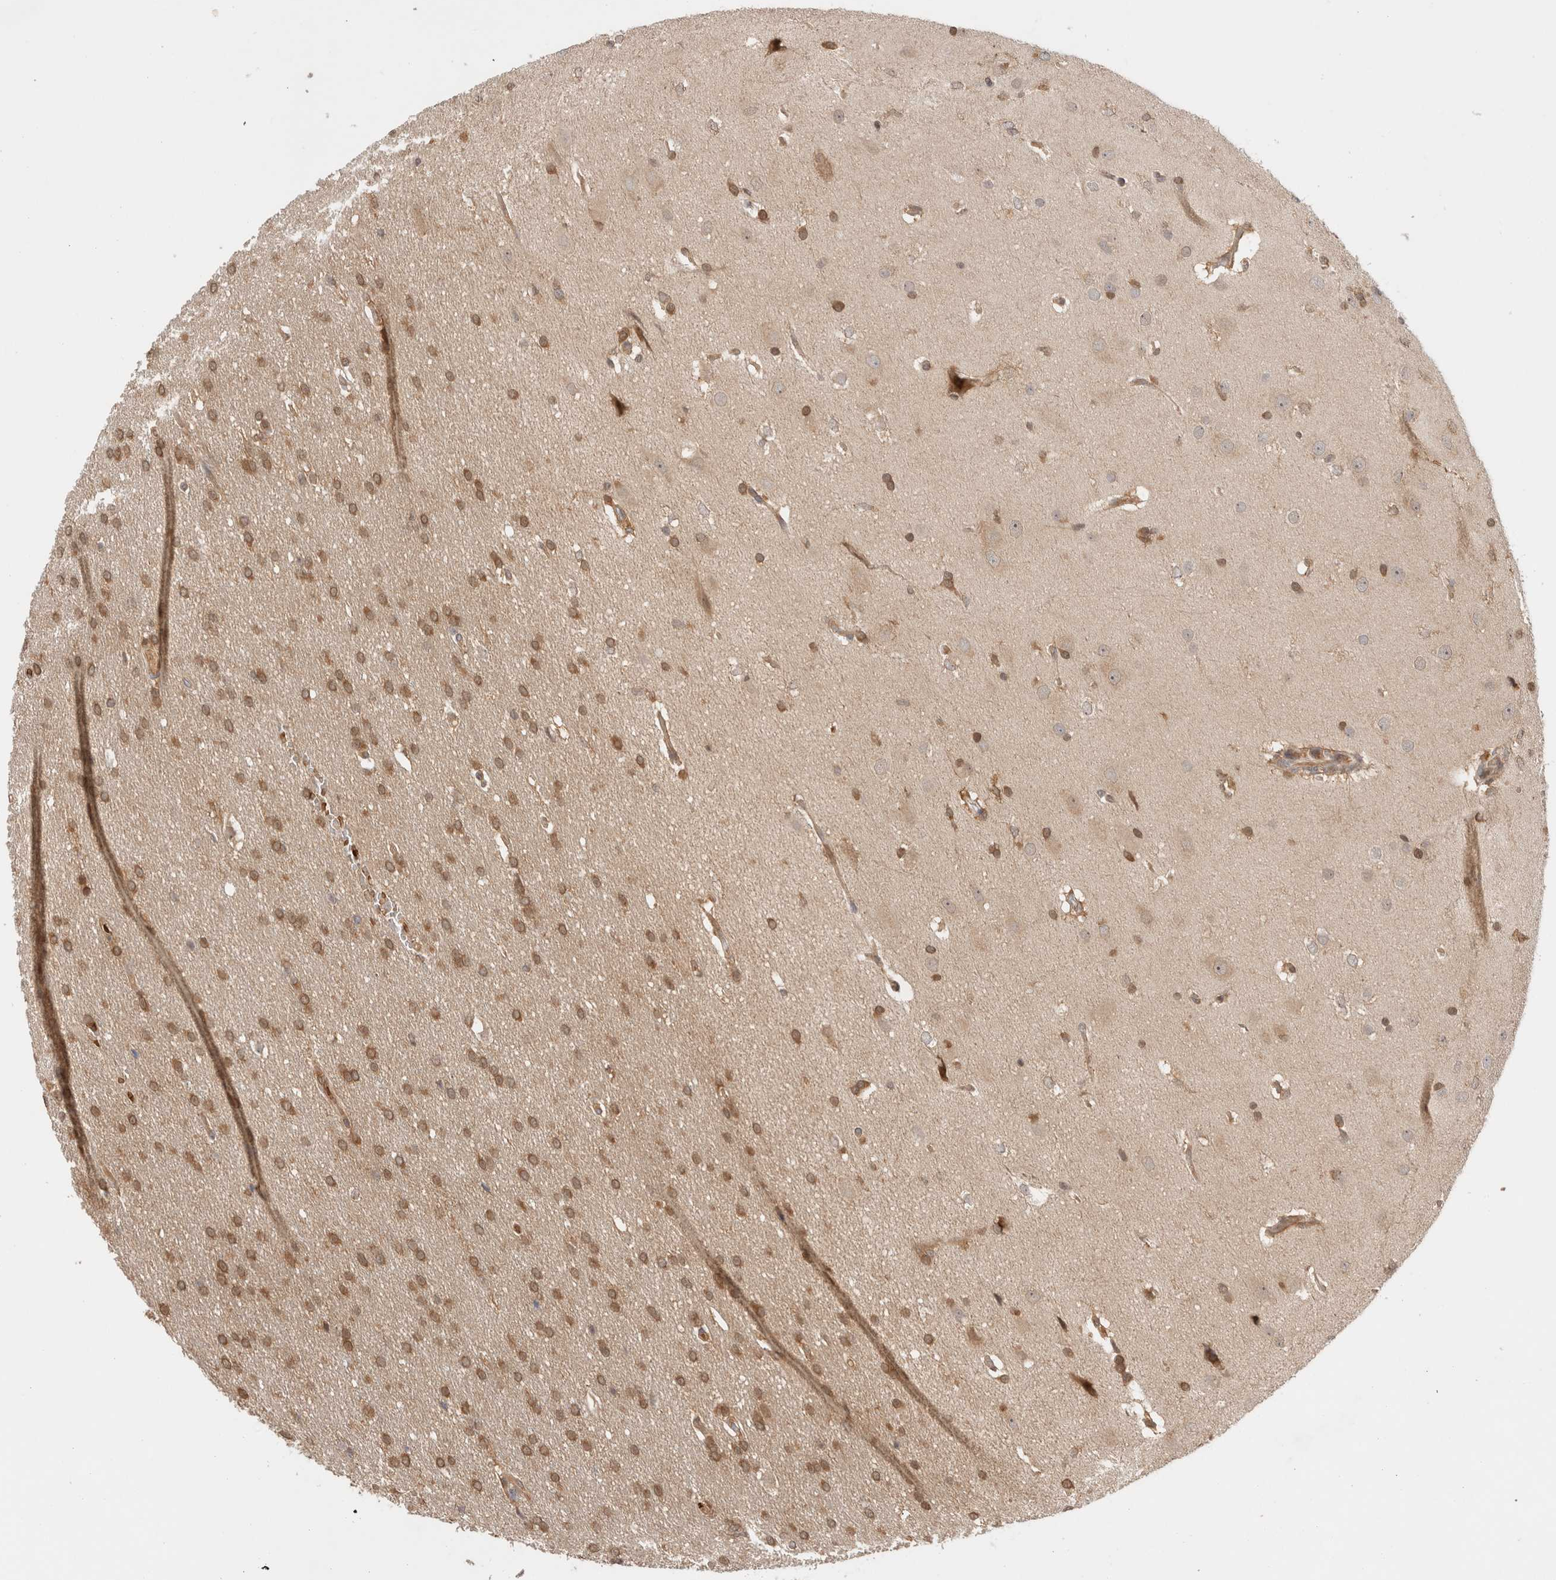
{"staining": {"intensity": "moderate", "quantity": ">75%", "location": "cytoplasmic/membranous,nuclear"}, "tissue": "glioma", "cell_type": "Tumor cells", "image_type": "cancer", "snomed": [{"axis": "morphology", "description": "Glioma, malignant, Low grade"}, {"axis": "topography", "description": "Brain"}], "caption": "A photomicrograph of human low-grade glioma (malignant) stained for a protein exhibits moderate cytoplasmic/membranous and nuclear brown staining in tumor cells. The staining was performed using DAB (3,3'-diaminobenzidine) to visualize the protein expression in brown, while the nuclei were stained in blue with hematoxylin (Magnification: 20x).", "gene": "OTUD6B", "patient": {"sex": "female", "age": 37}}